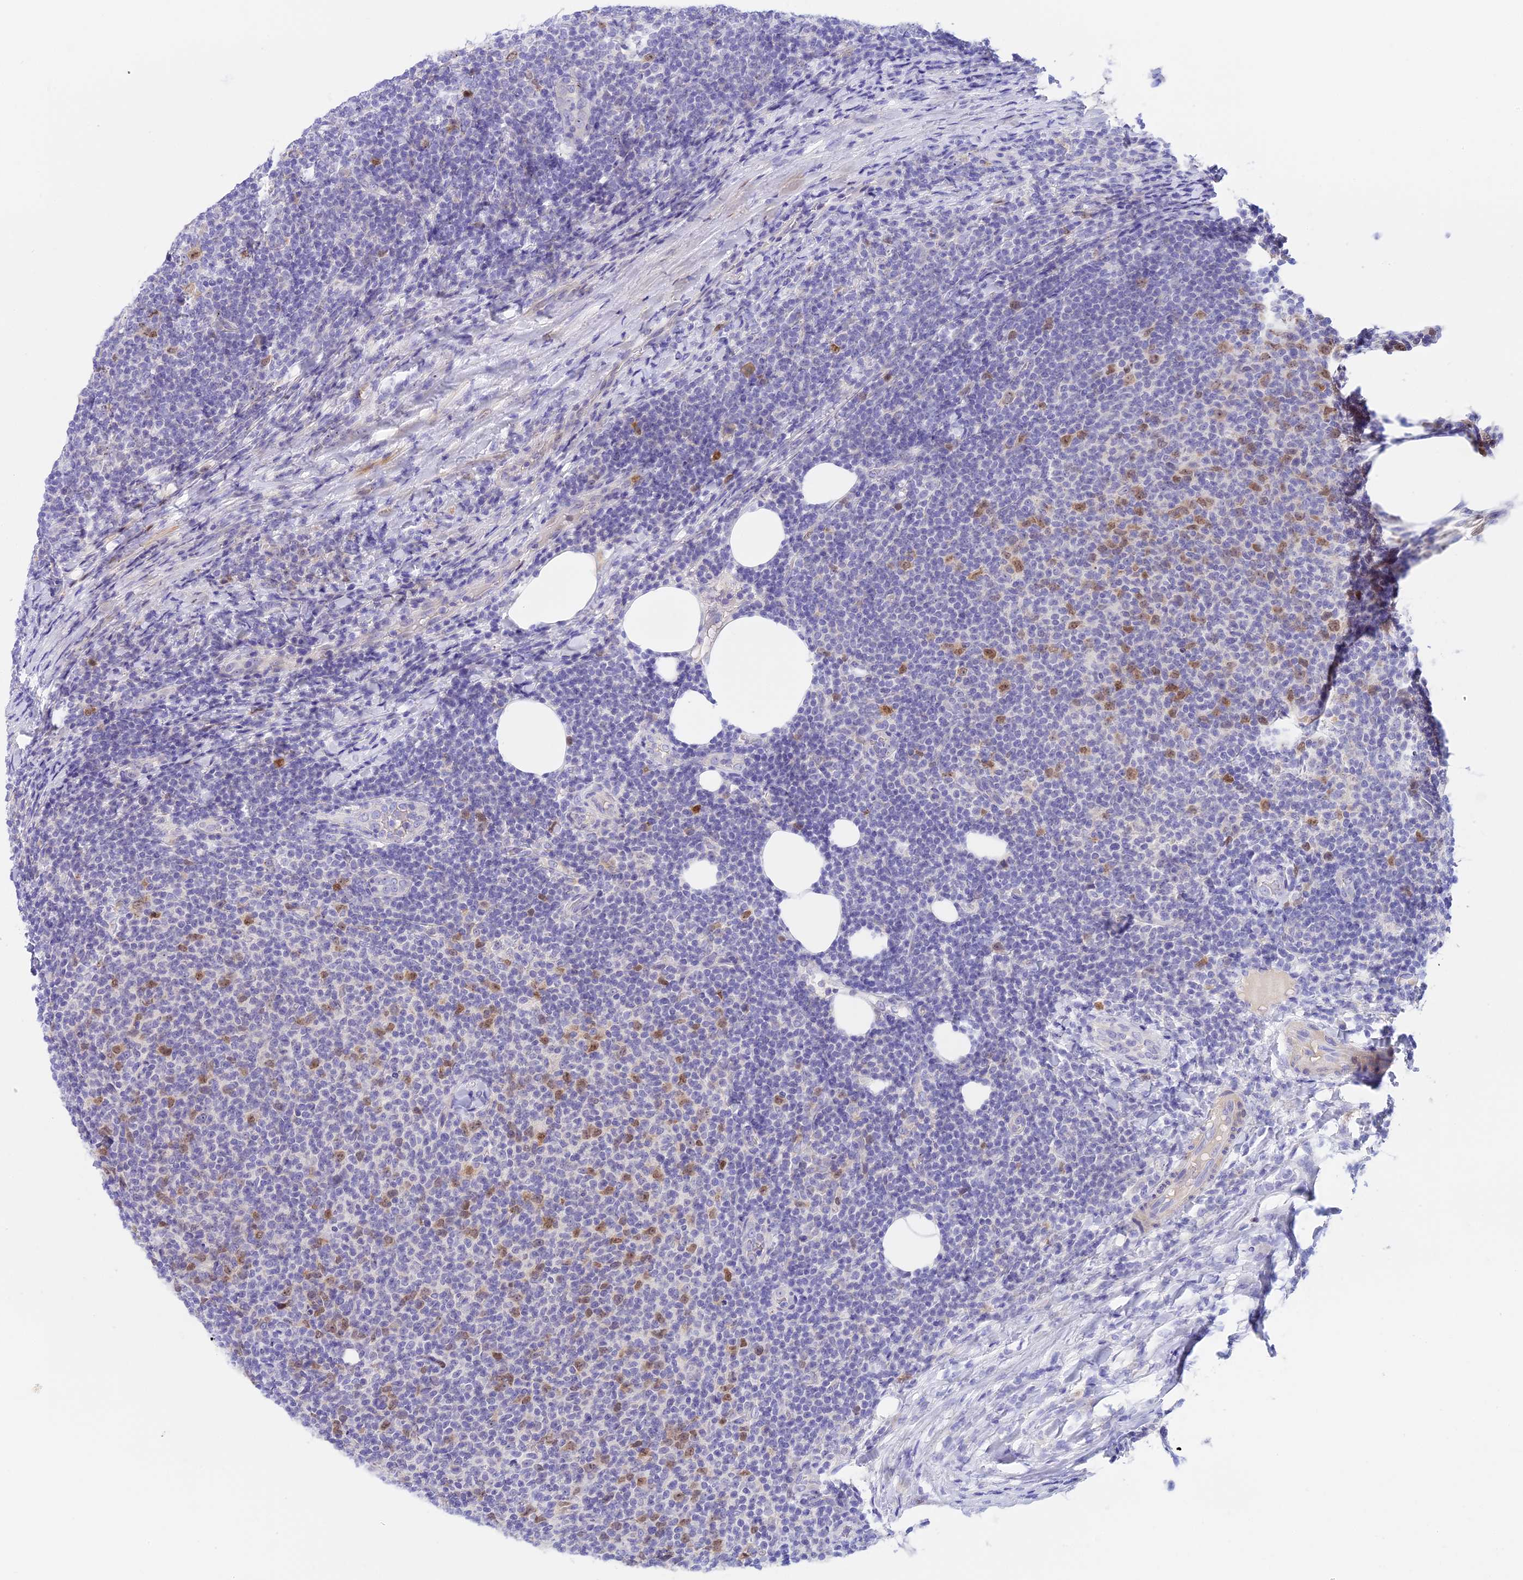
{"staining": {"intensity": "moderate", "quantity": "<25%", "location": "nuclear"}, "tissue": "lymphoma", "cell_type": "Tumor cells", "image_type": "cancer", "snomed": [{"axis": "morphology", "description": "Malignant lymphoma, non-Hodgkin's type, Low grade"}, {"axis": "topography", "description": "Lymph node"}], "caption": "The image reveals staining of low-grade malignant lymphoma, non-Hodgkin's type, revealing moderate nuclear protein staining (brown color) within tumor cells.", "gene": "RAD51", "patient": {"sex": "male", "age": 66}}